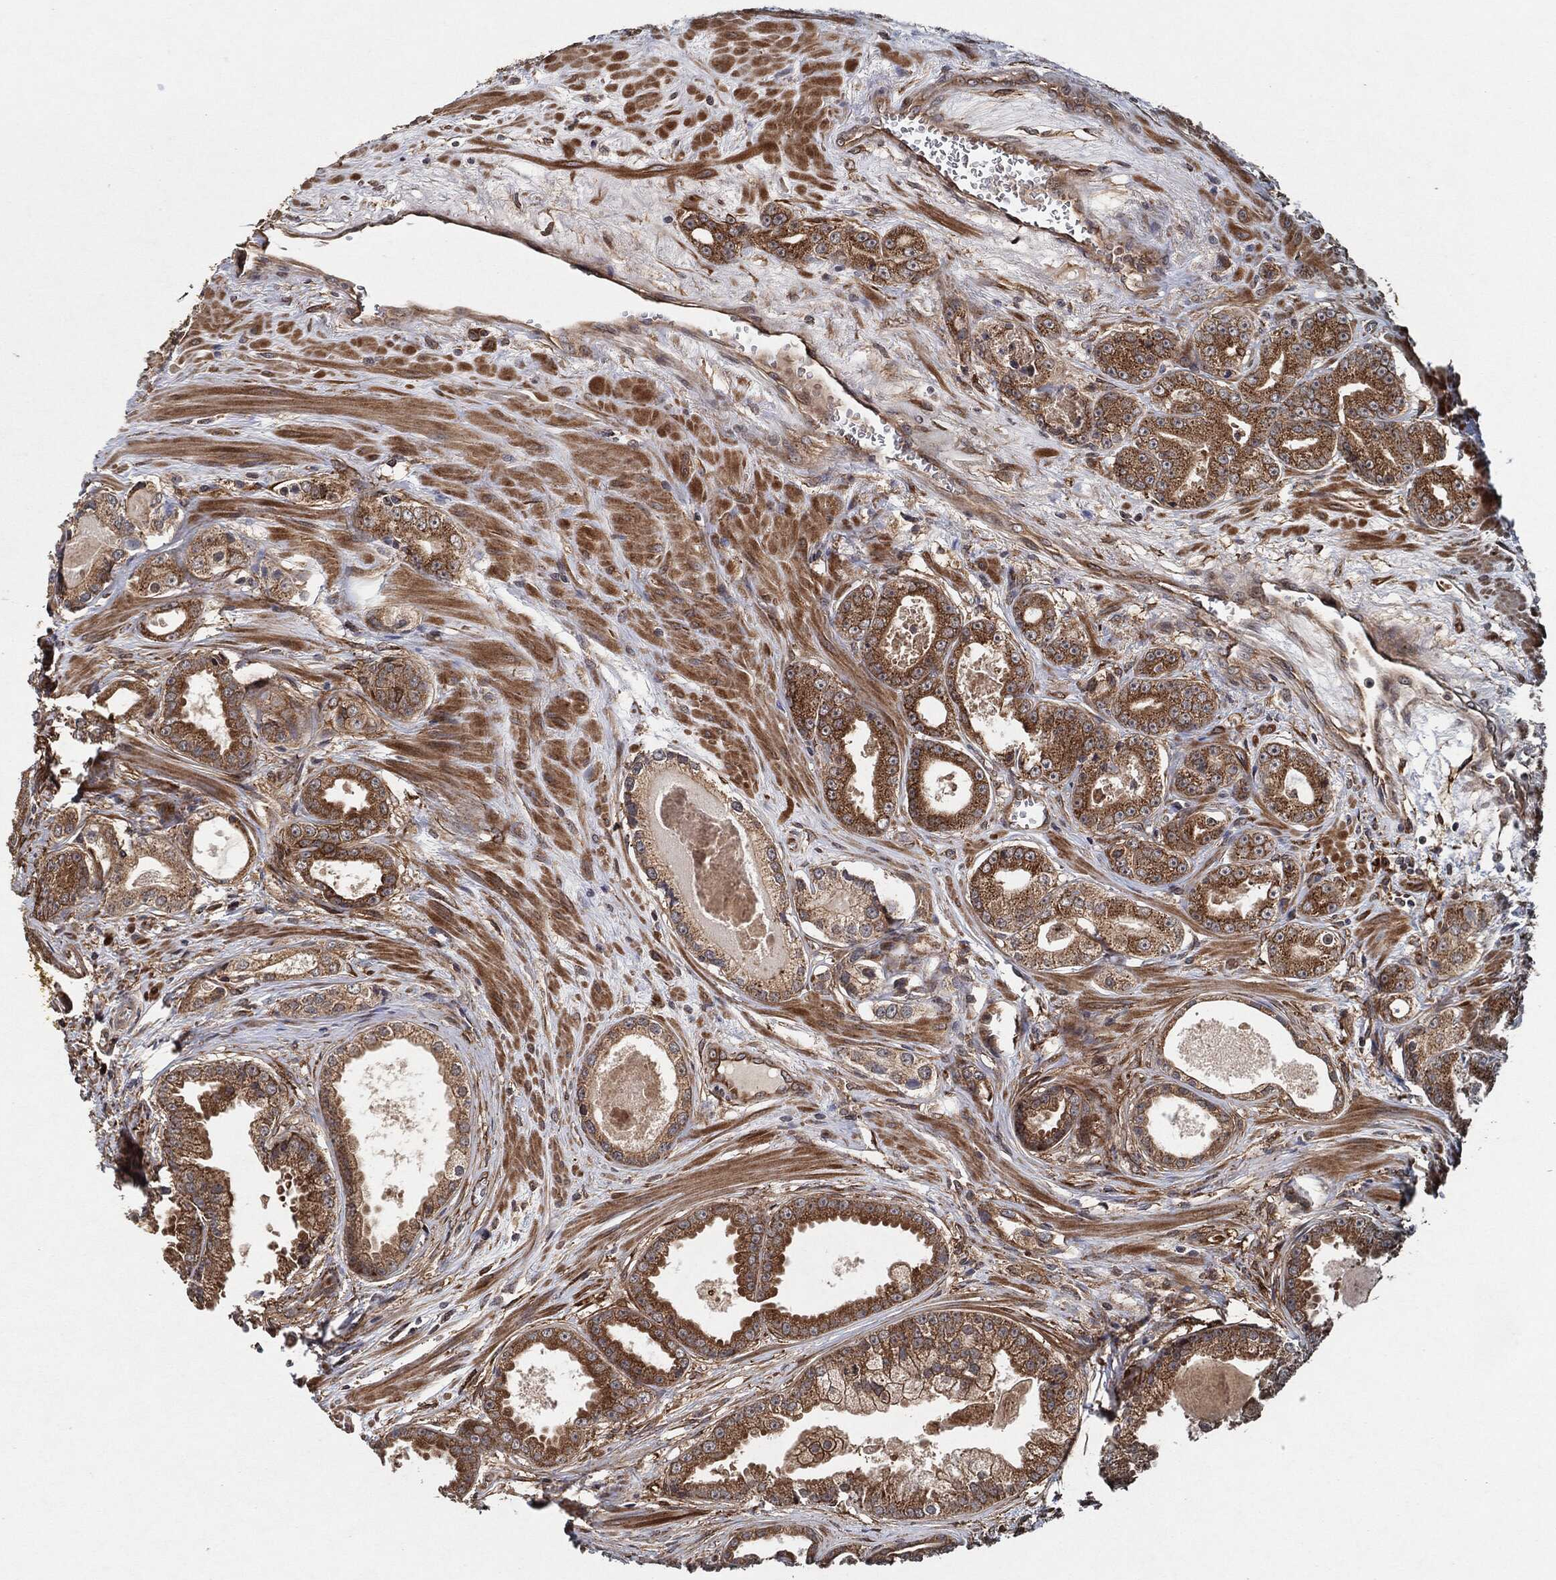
{"staining": {"intensity": "strong", "quantity": ">75%", "location": "cytoplasmic/membranous"}, "tissue": "prostate cancer", "cell_type": "Tumor cells", "image_type": "cancer", "snomed": [{"axis": "morphology", "description": "Adenocarcinoma, NOS"}, {"axis": "topography", "description": "Prostate"}], "caption": "A high-resolution histopathology image shows immunohistochemistry staining of prostate cancer (adenocarcinoma), which shows strong cytoplasmic/membranous positivity in approximately >75% of tumor cells.", "gene": "BCAR1", "patient": {"sex": "male", "age": 61}}